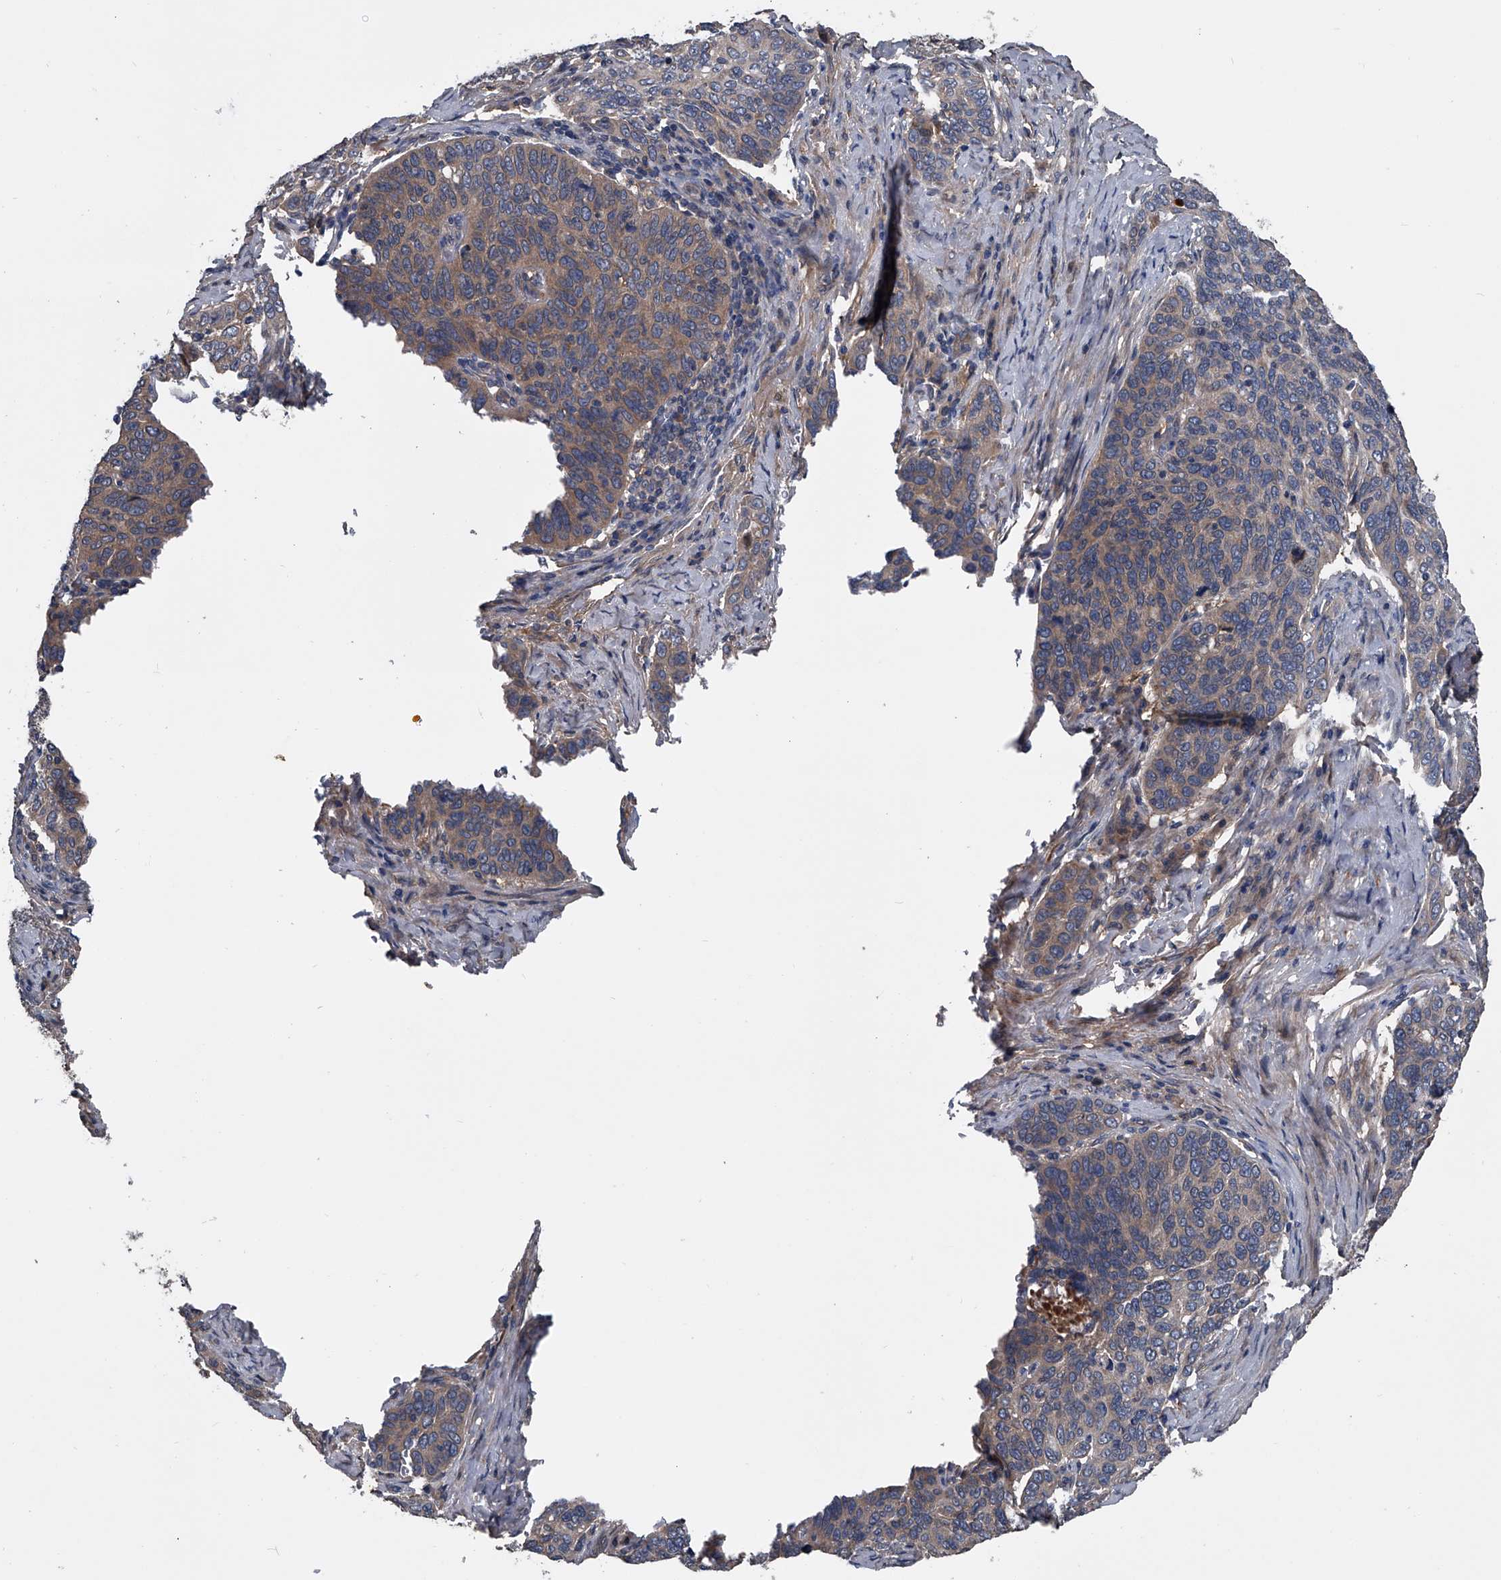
{"staining": {"intensity": "moderate", "quantity": "<25%", "location": "cytoplasmic/membranous"}, "tissue": "cervical cancer", "cell_type": "Tumor cells", "image_type": "cancer", "snomed": [{"axis": "morphology", "description": "Squamous cell carcinoma, NOS"}, {"axis": "topography", "description": "Cervix"}], "caption": "DAB (3,3'-diaminobenzidine) immunohistochemical staining of cervical squamous cell carcinoma demonstrates moderate cytoplasmic/membranous protein staining in approximately <25% of tumor cells. The staining was performed using DAB to visualize the protein expression in brown, while the nuclei were stained in blue with hematoxylin (Magnification: 20x).", "gene": "KIF13A", "patient": {"sex": "female", "age": 60}}